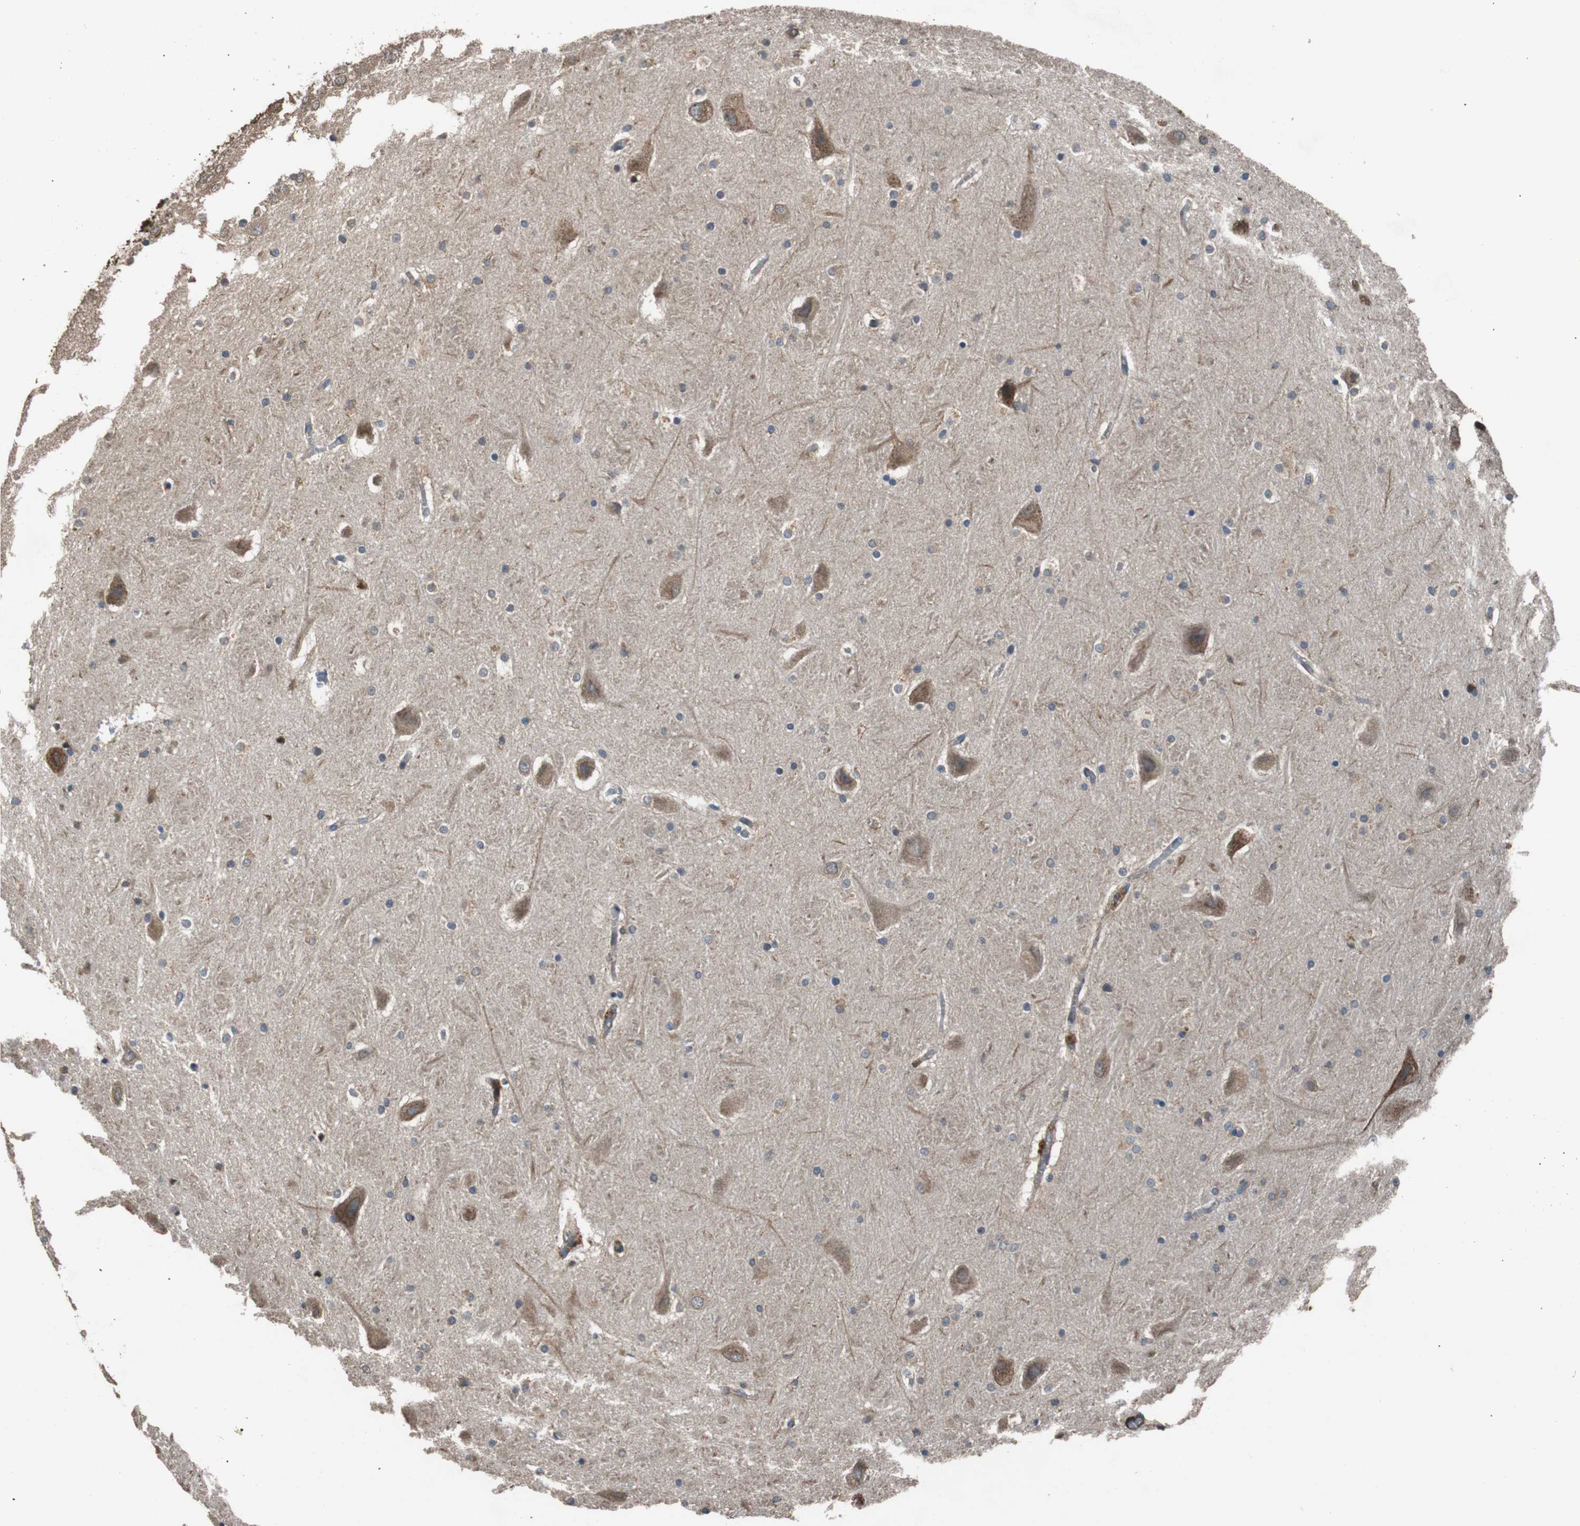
{"staining": {"intensity": "moderate", "quantity": "25%-75%", "location": "cytoplasmic/membranous"}, "tissue": "hippocampus", "cell_type": "Glial cells", "image_type": "normal", "snomed": [{"axis": "morphology", "description": "Normal tissue, NOS"}, {"axis": "topography", "description": "Hippocampus"}], "caption": "IHC image of benign human hippocampus stained for a protein (brown), which displays medium levels of moderate cytoplasmic/membranous positivity in approximately 25%-75% of glial cells.", "gene": "PITRM1", "patient": {"sex": "male", "age": 45}}